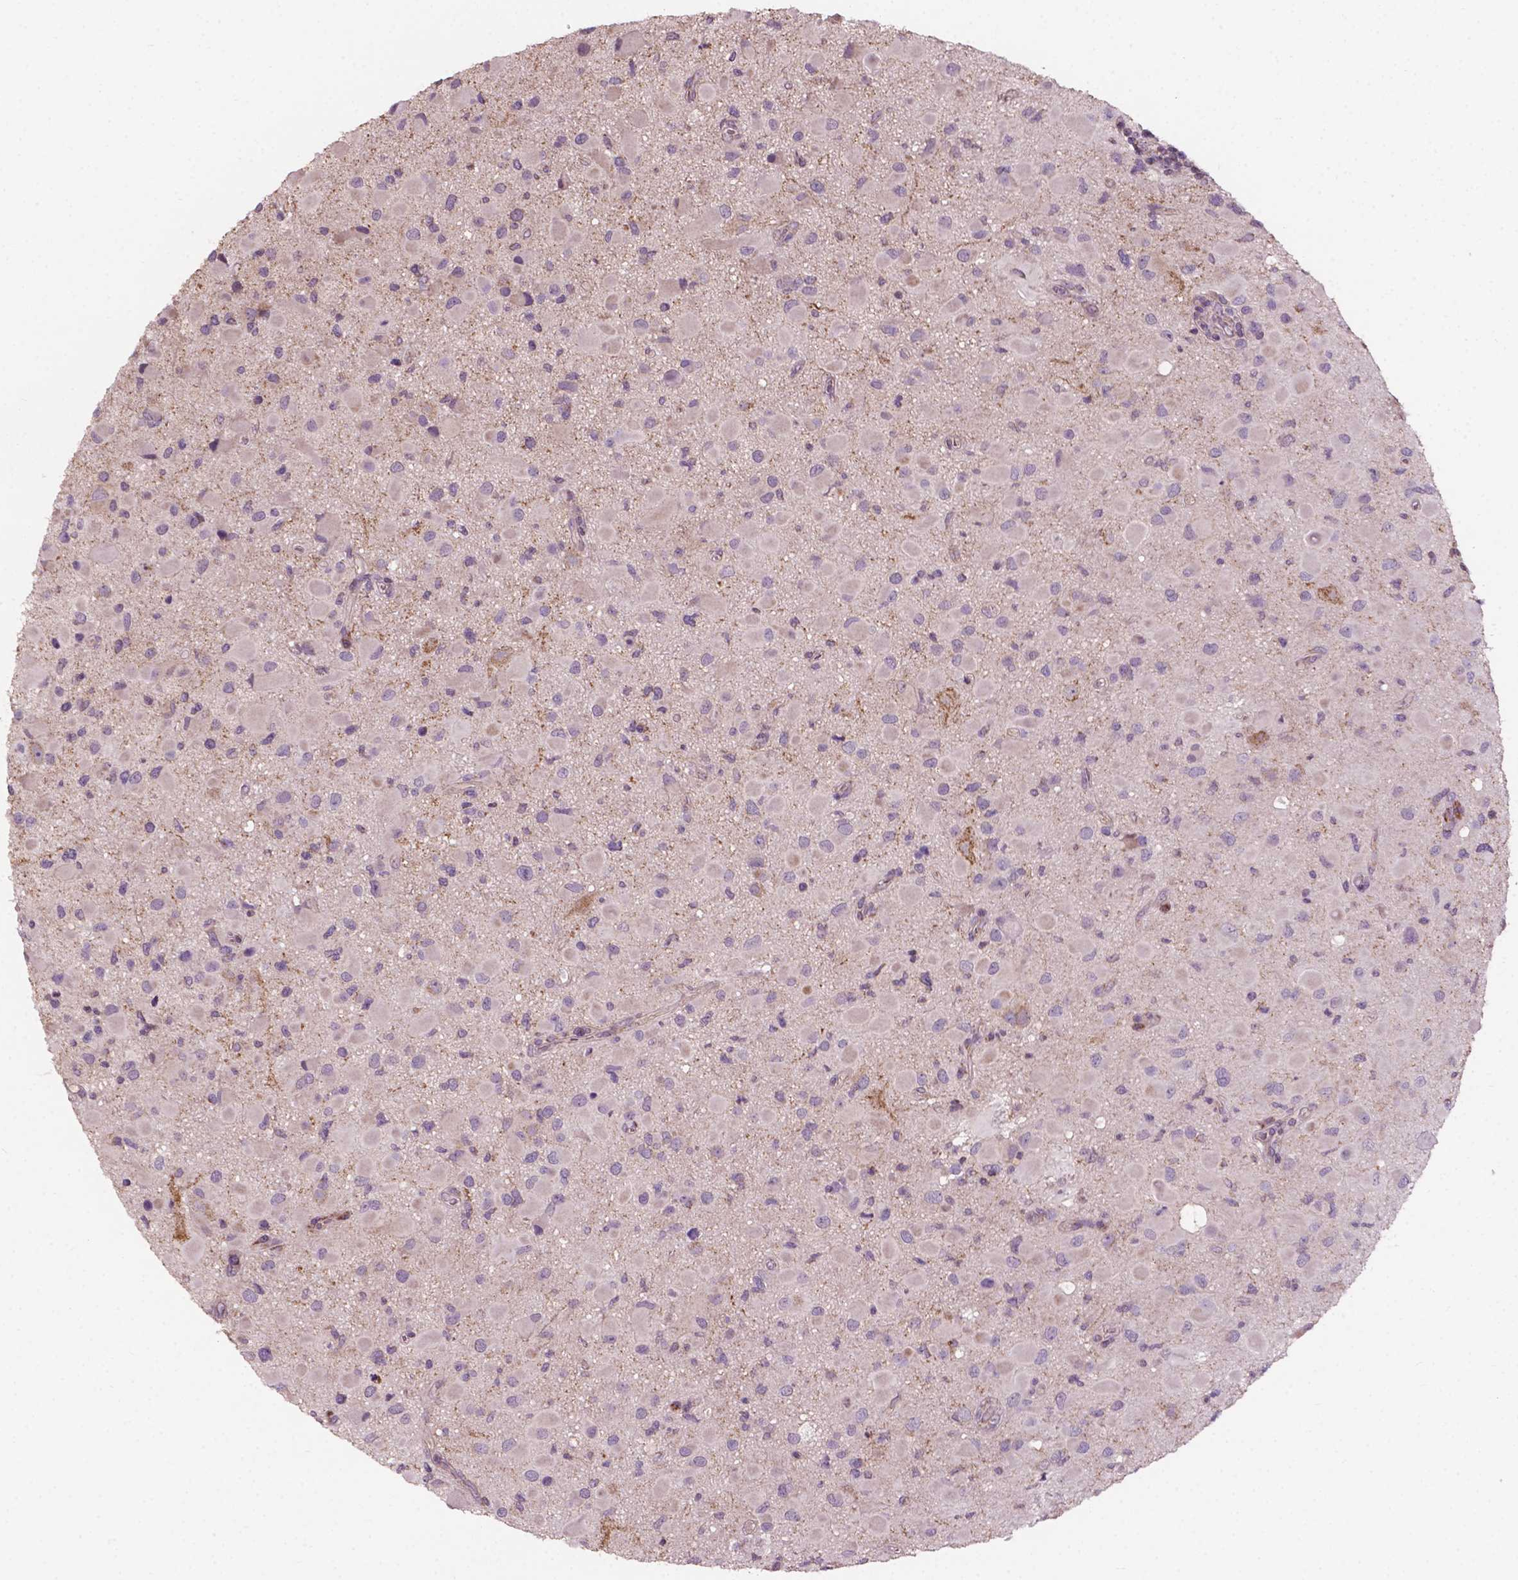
{"staining": {"intensity": "negative", "quantity": "none", "location": "none"}, "tissue": "glioma", "cell_type": "Tumor cells", "image_type": "cancer", "snomed": [{"axis": "morphology", "description": "Glioma, malignant, Low grade"}, {"axis": "topography", "description": "Brain"}], "caption": "Glioma stained for a protein using immunohistochemistry reveals no expression tumor cells.", "gene": "NDUFA10", "patient": {"sex": "female", "age": 32}}